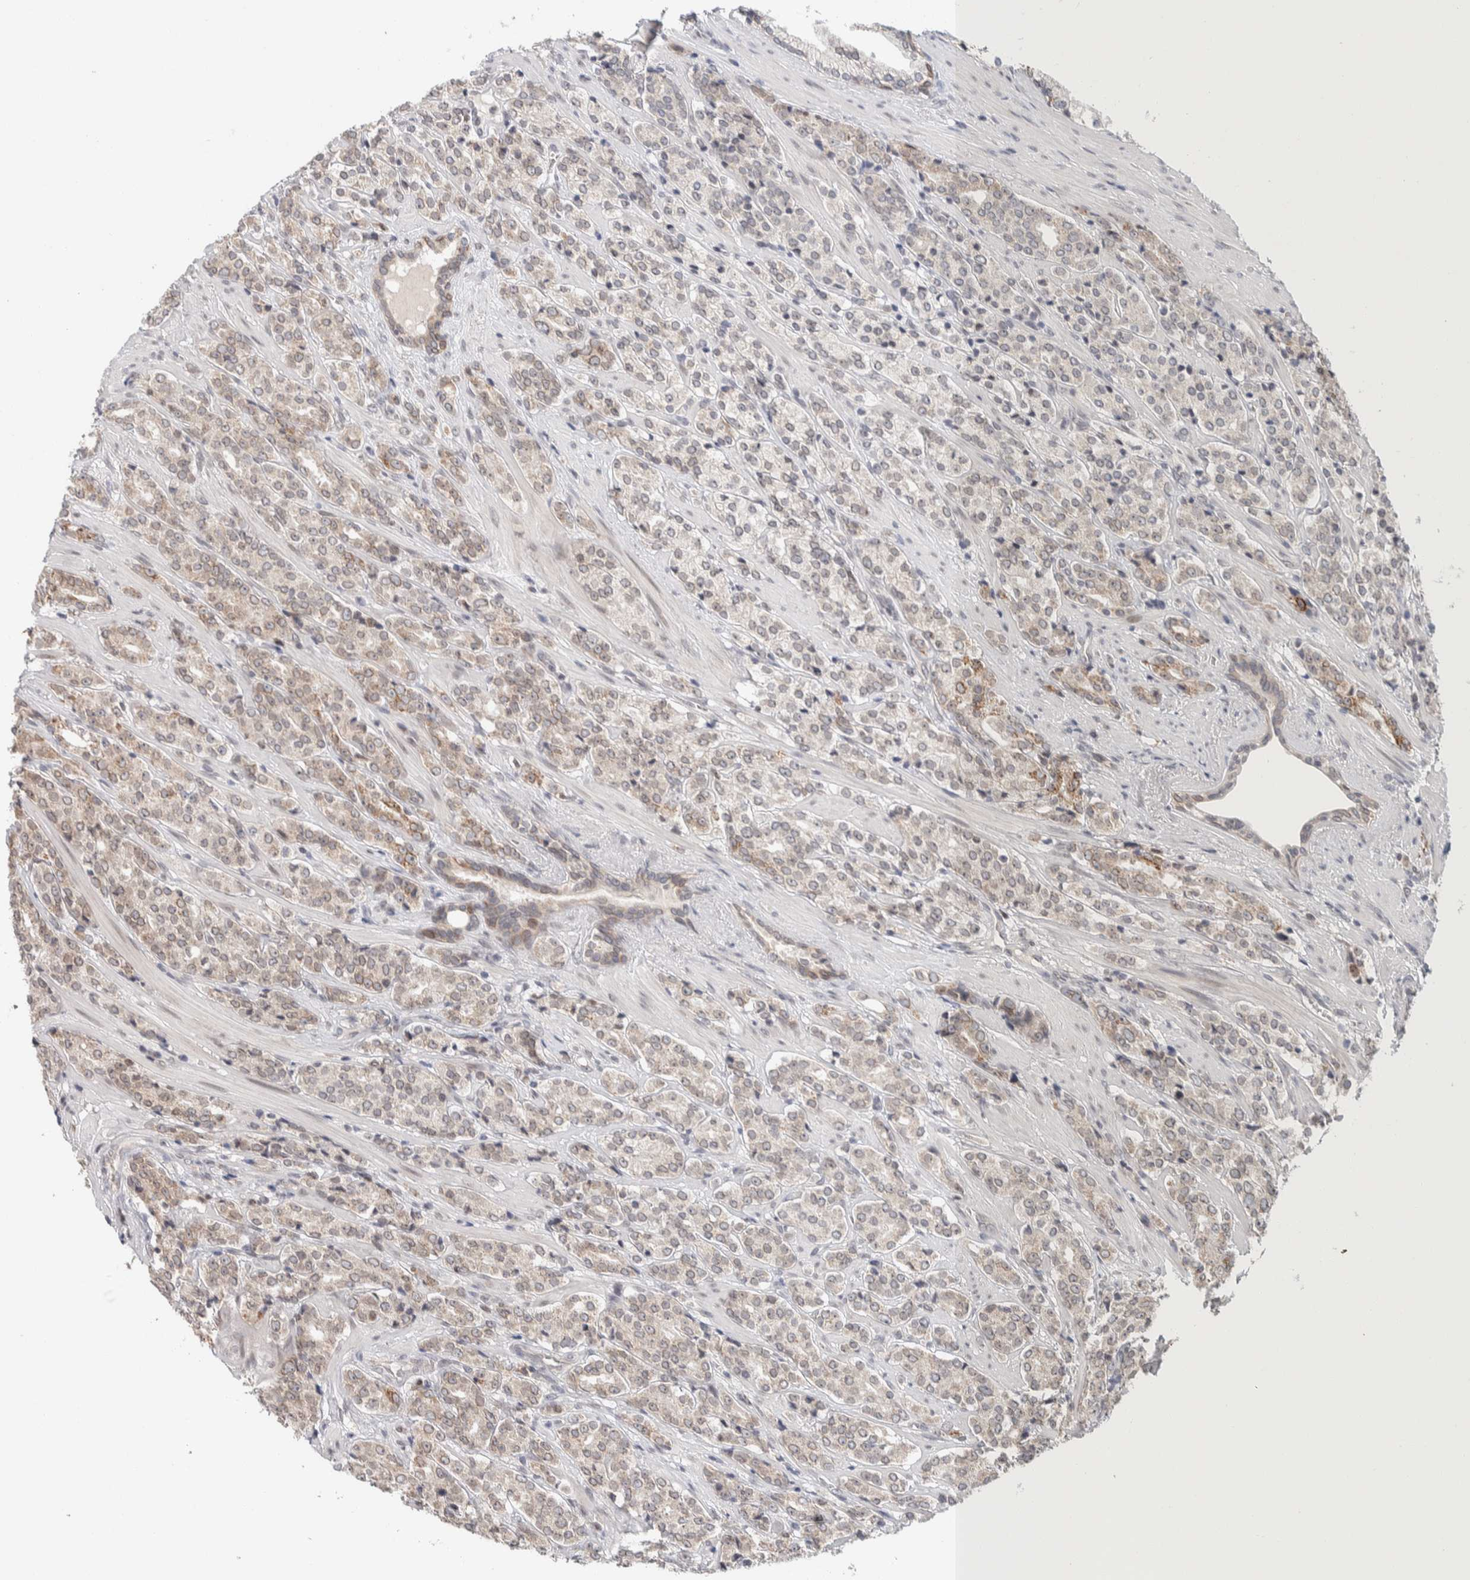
{"staining": {"intensity": "weak", "quantity": "<25%", "location": "cytoplasmic/membranous"}, "tissue": "prostate cancer", "cell_type": "Tumor cells", "image_type": "cancer", "snomed": [{"axis": "morphology", "description": "Adenocarcinoma, High grade"}, {"axis": "topography", "description": "Prostate"}], "caption": "An immunohistochemistry photomicrograph of prostate cancer (adenocarcinoma (high-grade)) is shown. There is no staining in tumor cells of prostate cancer (adenocarcinoma (high-grade)).", "gene": "CRAT", "patient": {"sex": "male", "age": 71}}